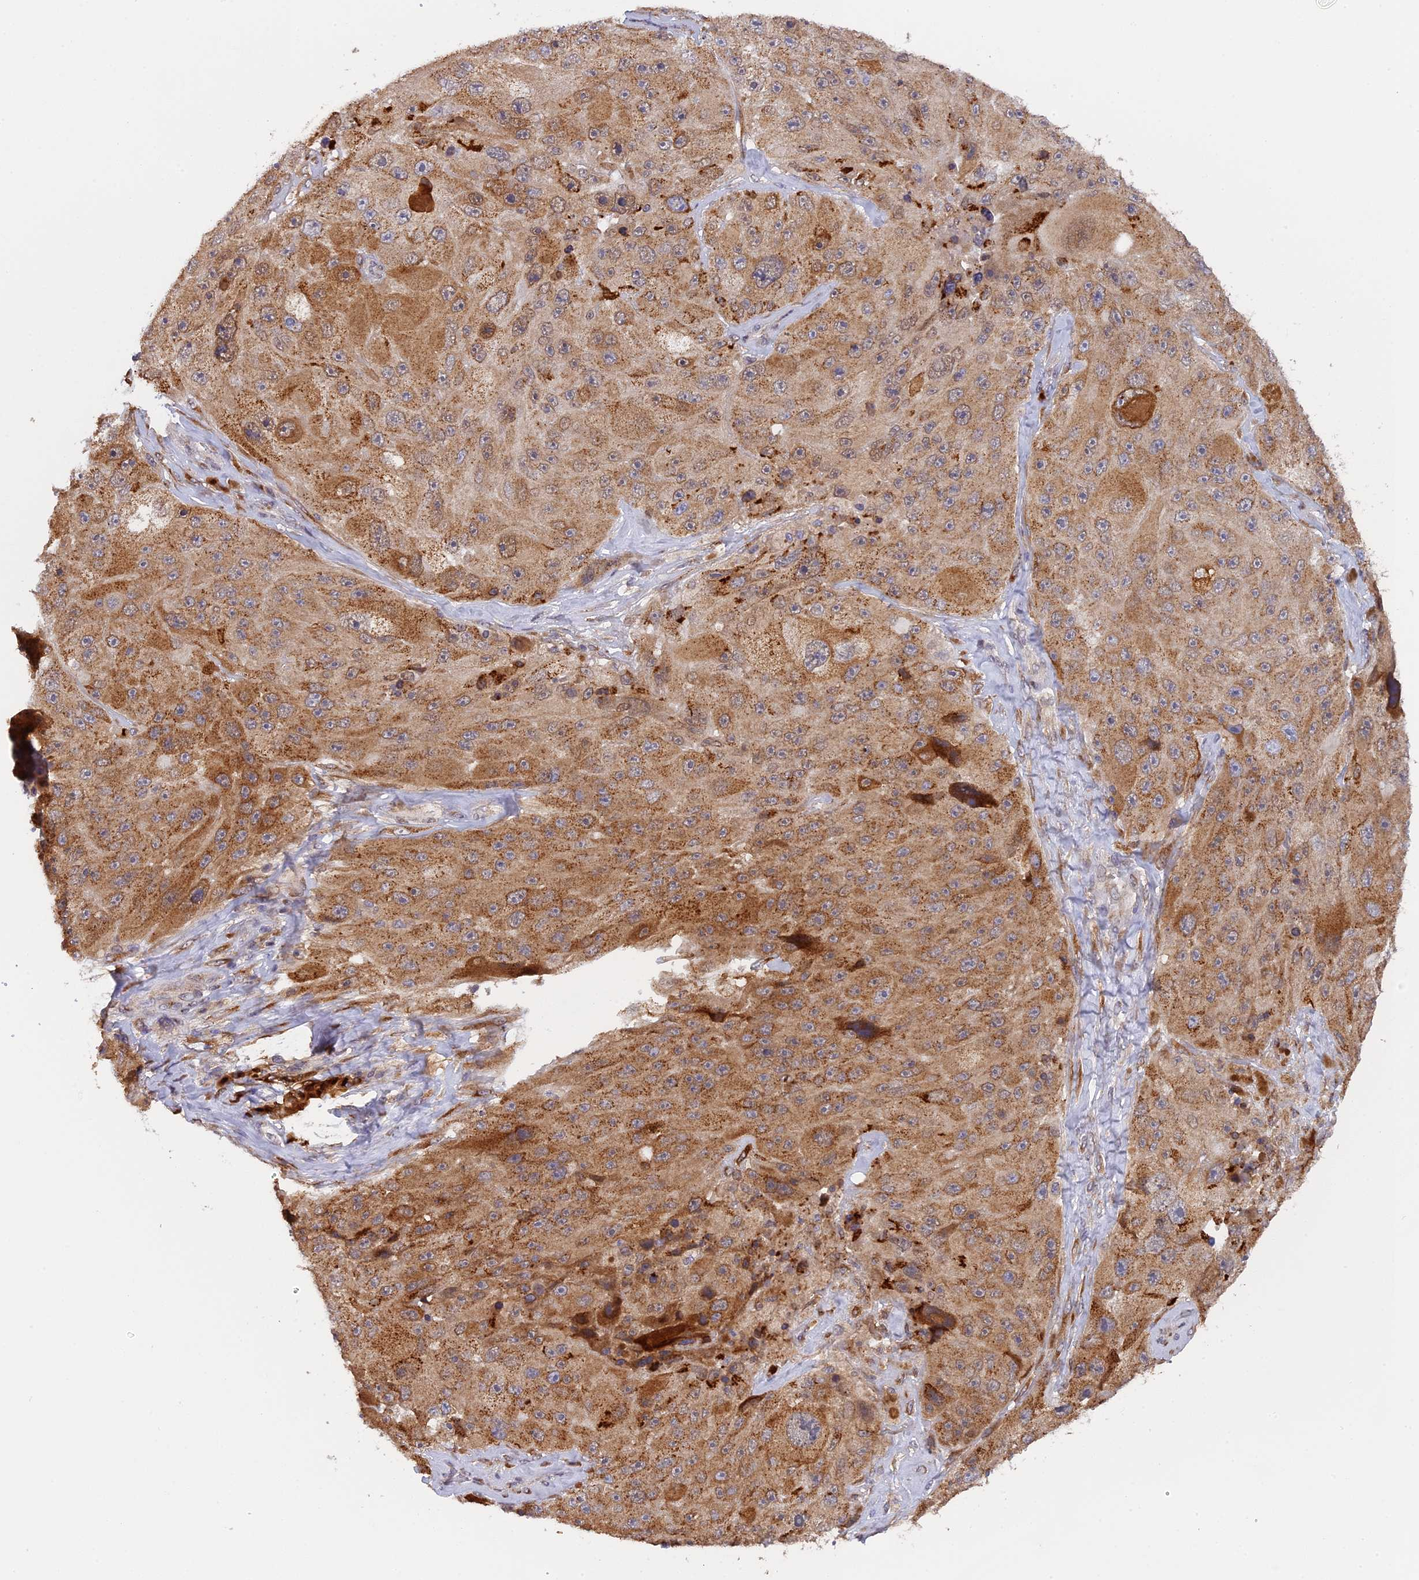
{"staining": {"intensity": "moderate", "quantity": ">75%", "location": "cytoplasmic/membranous"}, "tissue": "melanoma", "cell_type": "Tumor cells", "image_type": "cancer", "snomed": [{"axis": "morphology", "description": "Malignant melanoma, Metastatic site"}, {"axis": "topography", "description": "Lymph node"}], "caption": "IHC photomicrograph of neoplastic tissue: human melanoma stained using immunohistochemistry (IHC) demonstrates medium levels of moderate protein expression localized specifically in the cytoplasmic/membranous of tumor cells, appearing as a cytoplasmic/membranous brown color.", "gene": "SNX17", "patient": {"sex": "male", "age": 62}}